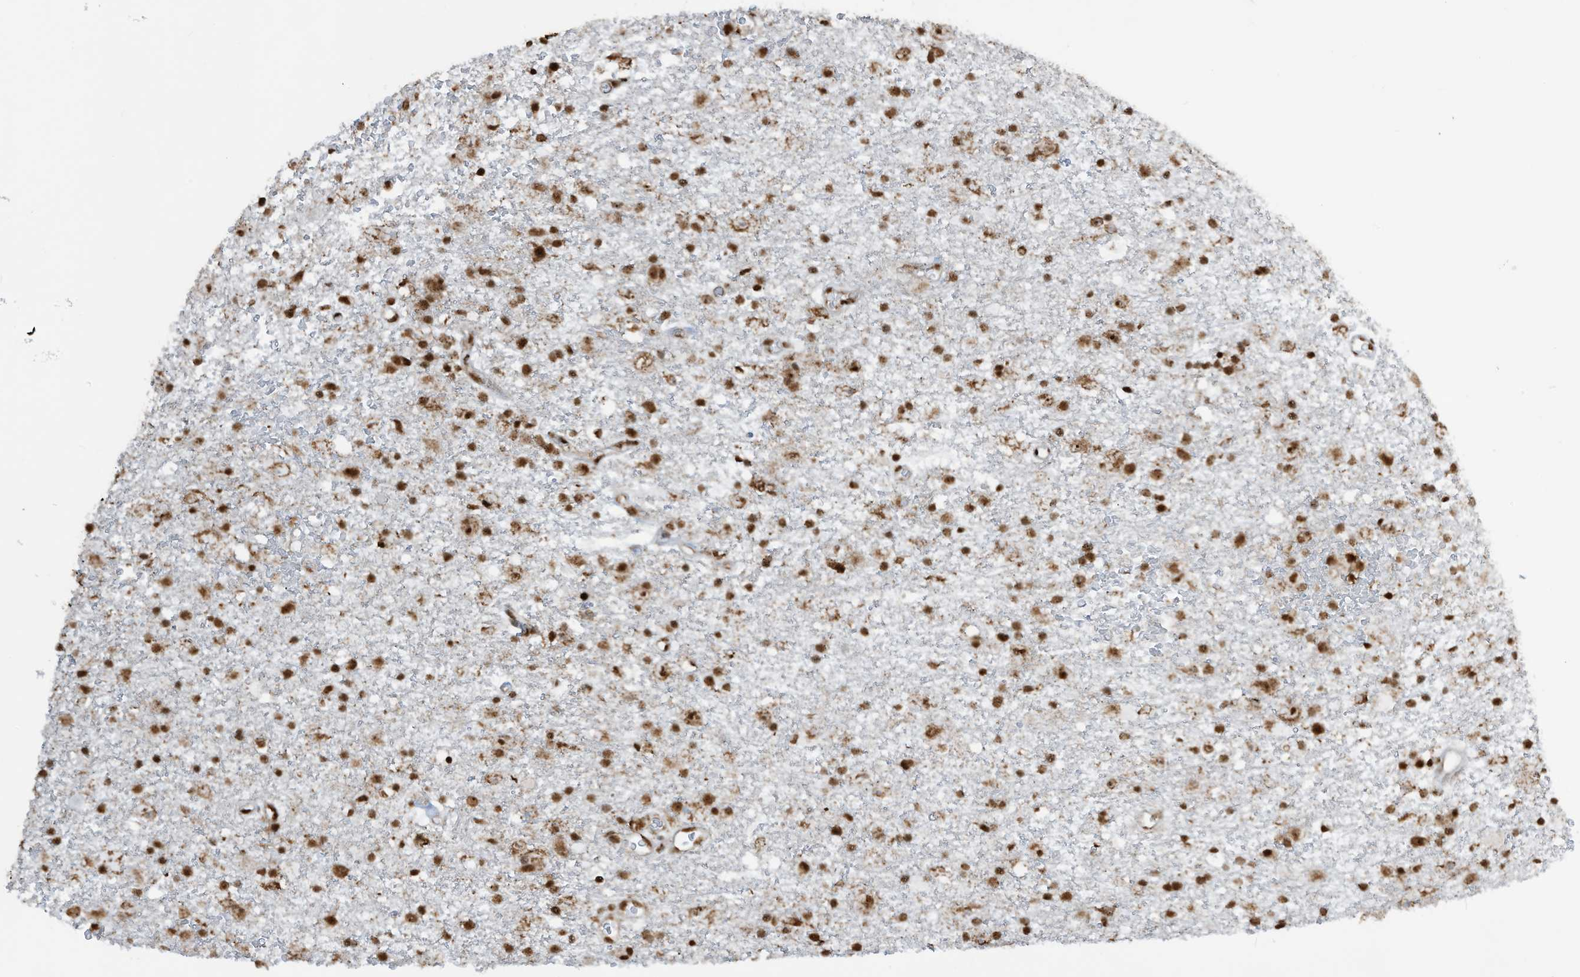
{"staining": {"intensity": "strong", "quantity": ">75%", "location": "nuclear"}, "tissue": "glioma", "cell_type": "Tumor cells", "image_type": "cancer", "snomed": [{"axis": "morphology", "description": "Glioma, malignant, Low grade"}, {"axis": "topography", "description": "Brain"}], "caption": "Strong nuclear positivity is seen in approximately >75% of tumor cells in glioma. Immunohistochemistry stains the protein of interest in brown and the nuclei are stained blue.", "gene": "LBH", "patient": {"sex": "male", "age": 65}}